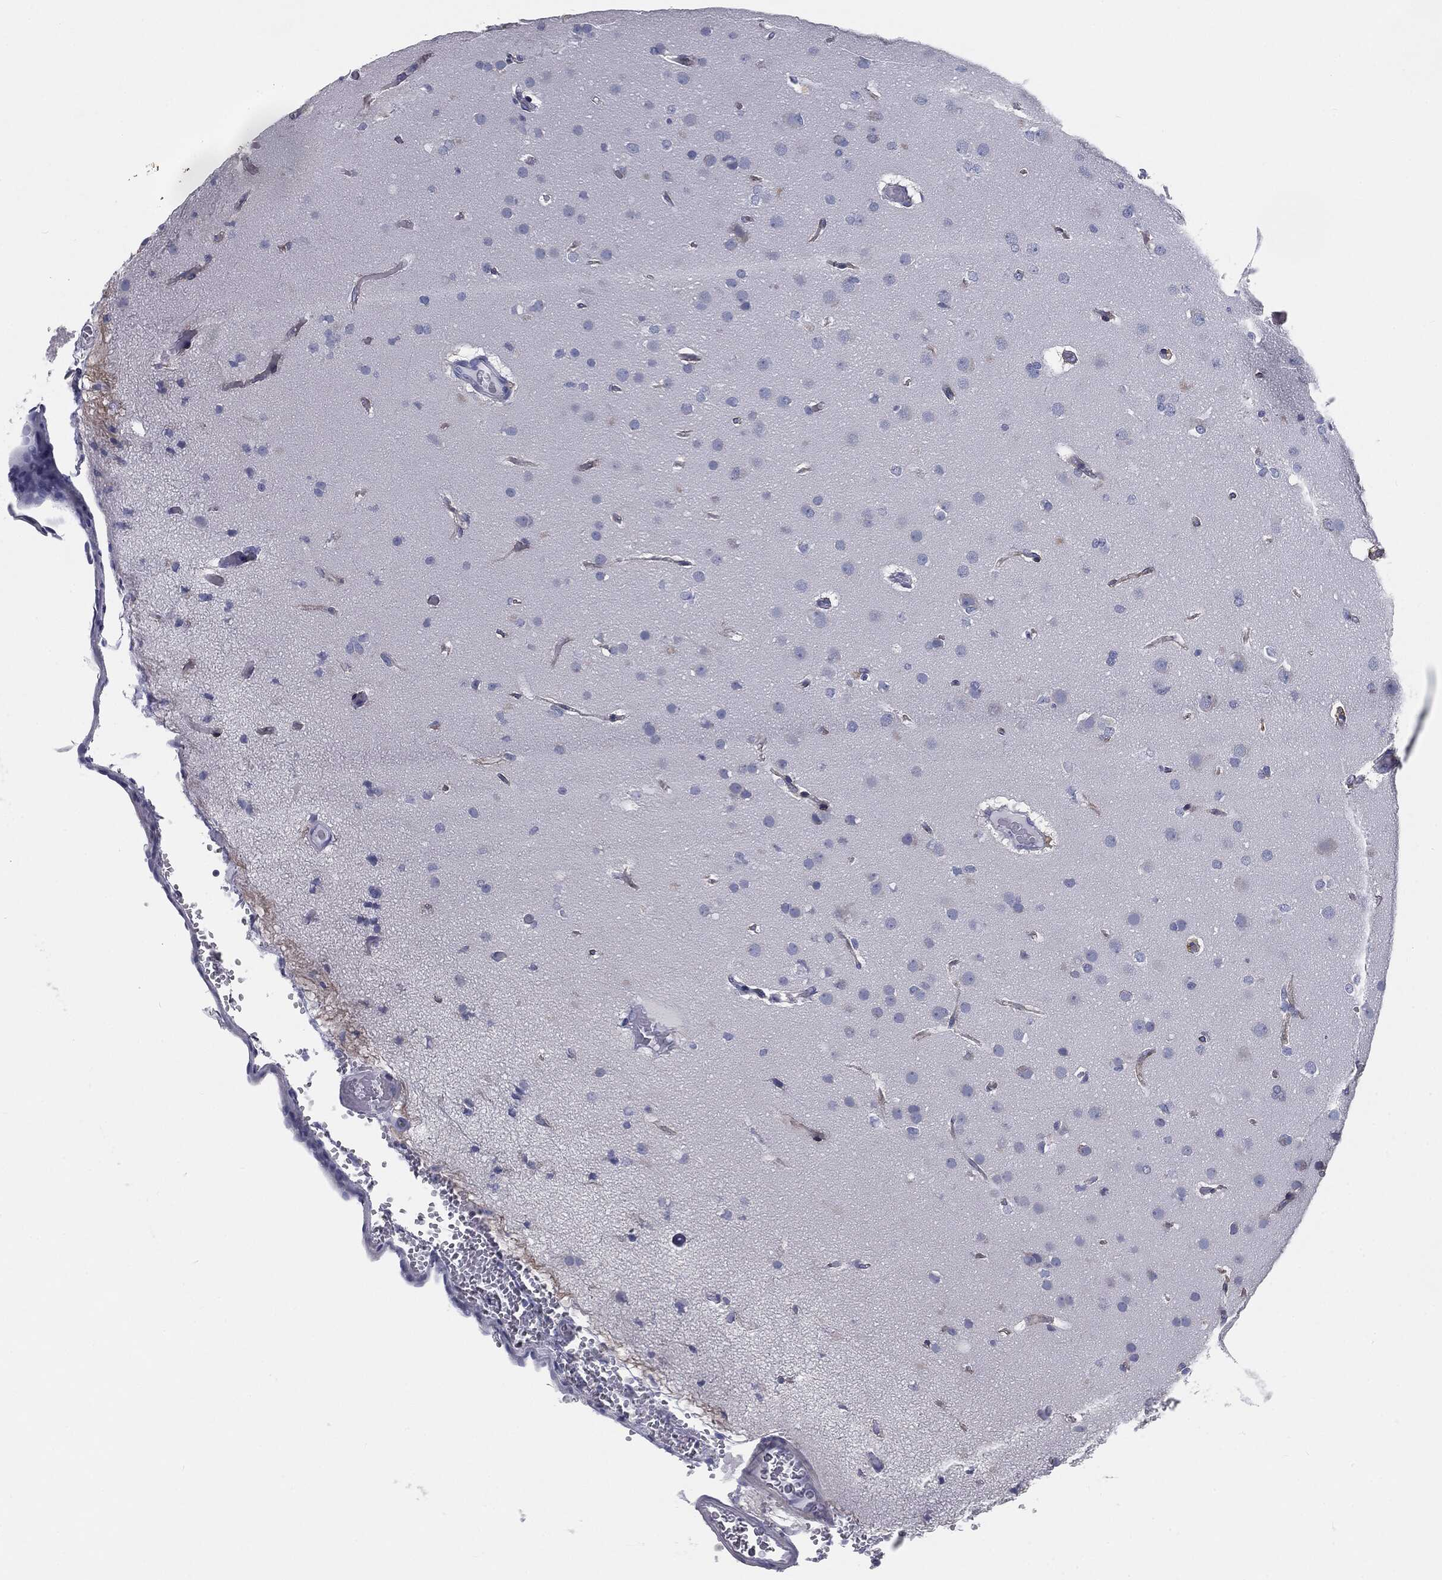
{"staining": {"intensity": "negative", "quantity": "none", "location": "none"}, "tissue": "glioma", "cell_type": "Tumor cells", "image_type": "cancer", "snomed": [{"axis": "morphology", "description": "Glioma, malignant, NOS"}, {"axis": "topography", "description": "Cerebral cortex"}], "caption": "High magnification brightfield microscopy of malignant glioma stained with DAB (brown) and counterstained with hematoxylin (blue): tumor cells show no significant expression.", "gene": "CAV3", "patient": {"sex": "male", "age": 58}}